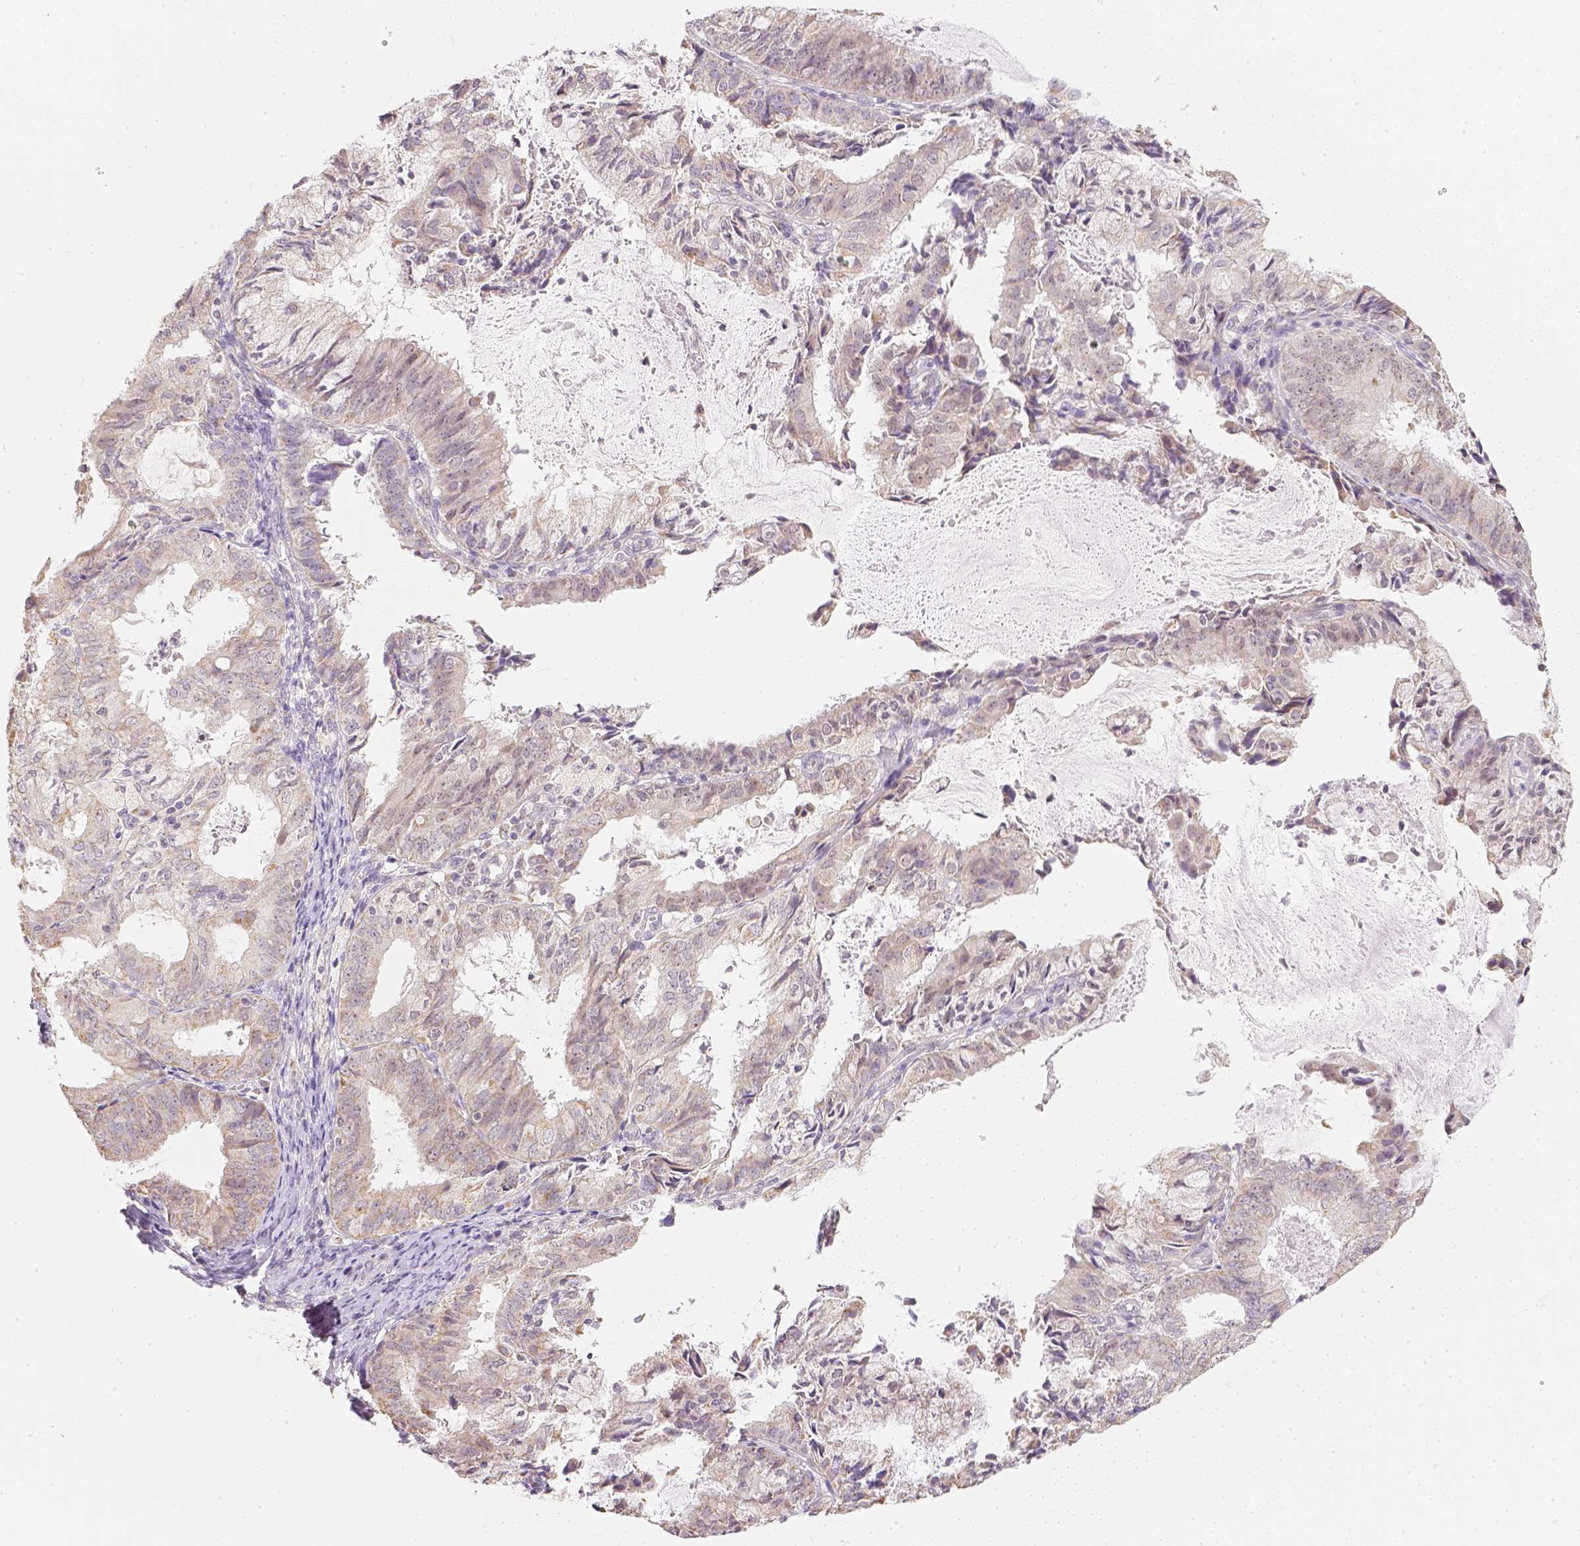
{"staining": {"intensity": "negative", "quantity": "none", "location": "none"}, "tissue": "endometrial cancer", "cell_type": "Tumor cells", "image_type": "cancer", "snomed": [{"axis": "morphology", "description": "Adenocarcinoma, NOS"}, {"axis": "topography", "description": "Endometrium"}], "caption": "Protein analysis of adenocarcinoma (endometrial) reveals no significant staining in tumor cells. (DAB (3,3'-diaminobenzidine) IHC, high magnification).", "gene": "NVL", "patient": {"sex": "female", "age": 57}}